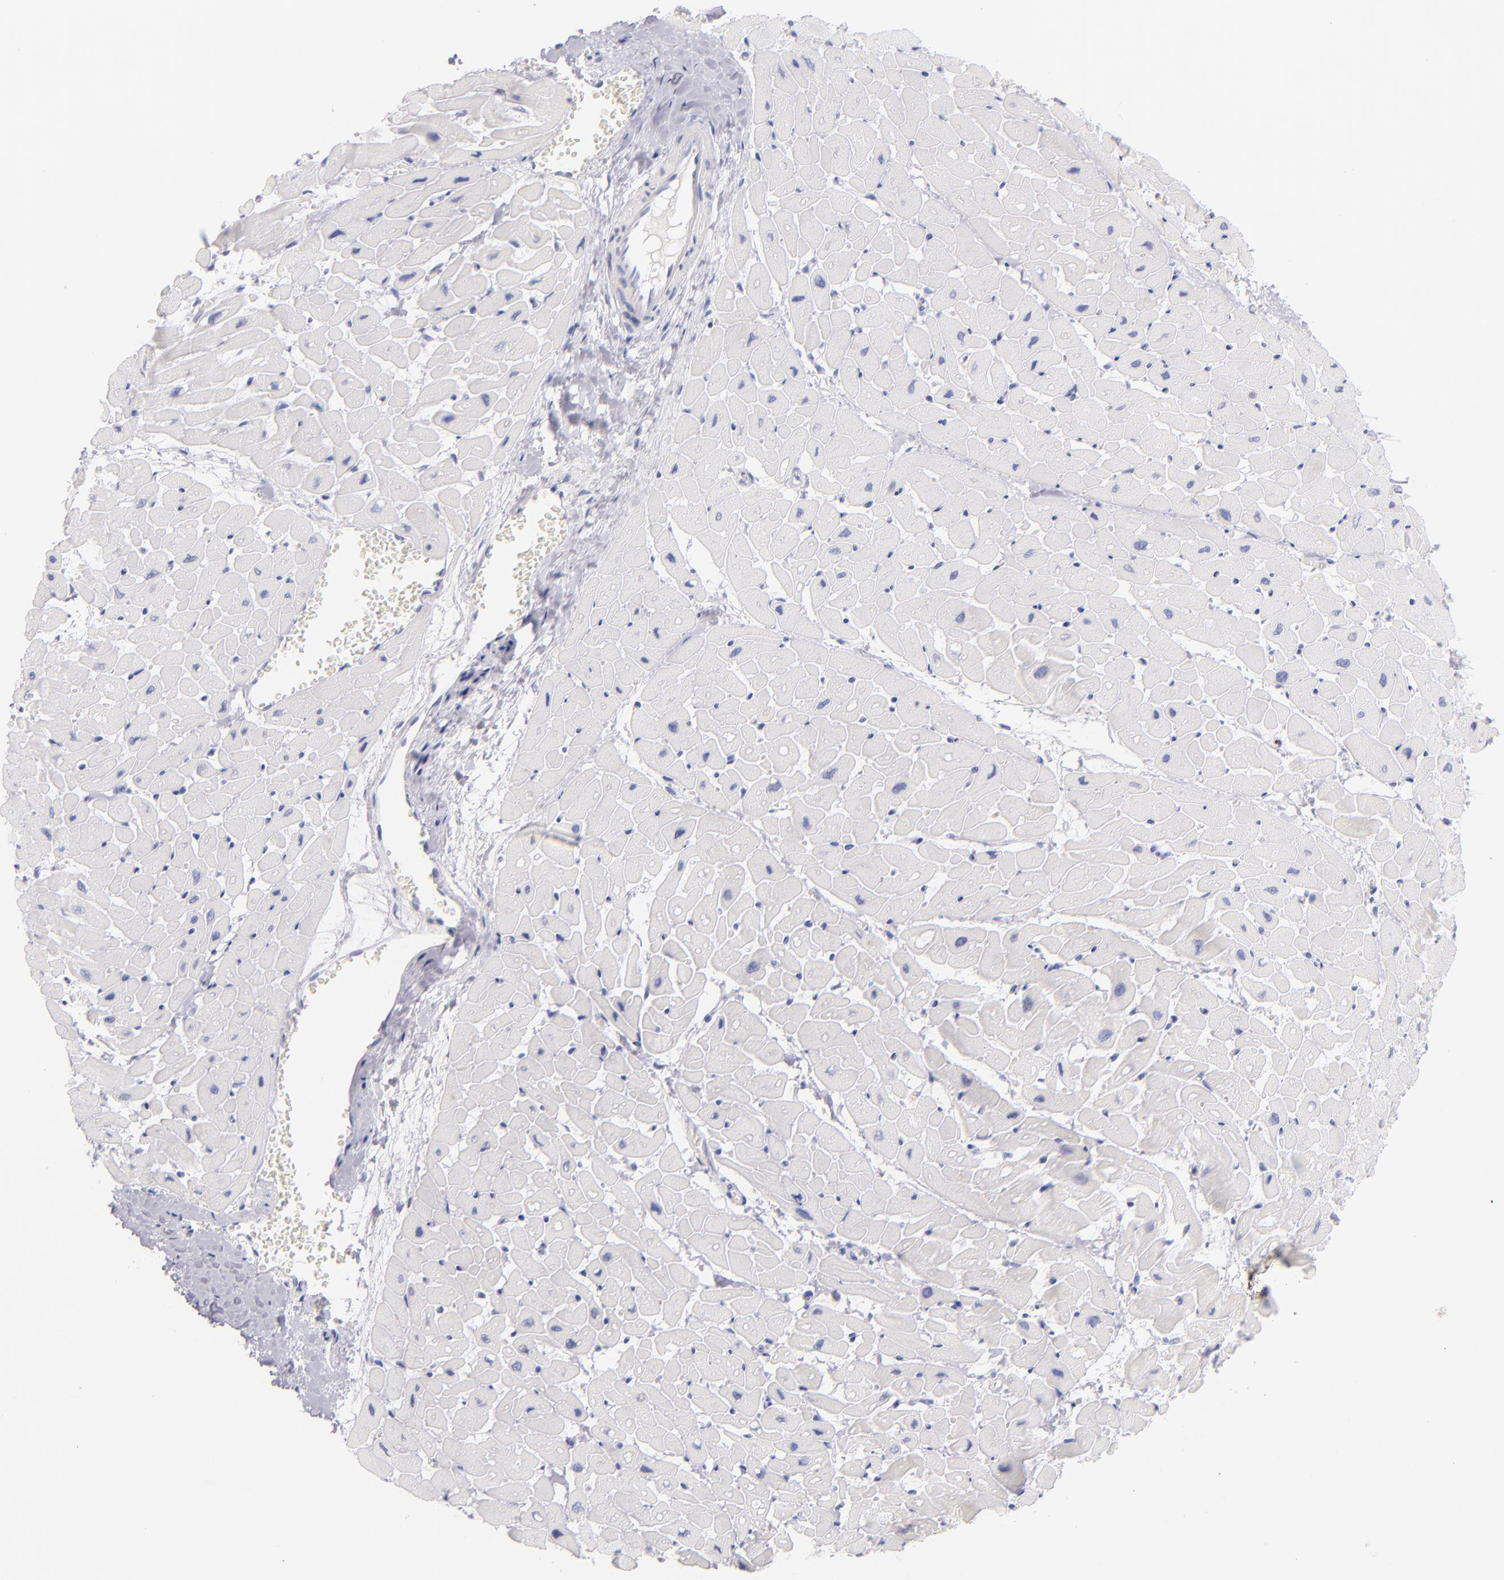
{"staining": {"intensity": "negative", "quantity": "none", "location": "none"}, "tissue": "heart muscle", "cell_type": "Cardiomyocytes", "image_type": "normal", "snomed": [{"axis": "morphology", "description": "Normal tissue, NOS"}, {"axis": "topography", "description": "Heart"}], "caption": "The immunohistochemistry (IHC) image has no significant expression in cardiomyocytes of heart muscle. The staining was performed using DAB to visualize the protein expression in brown, while the nuclei were stained in blue with hematoxylin (Magnification: 20x).", "gene": "PRF1", "patient": {"sex": "male", "age": 45}}